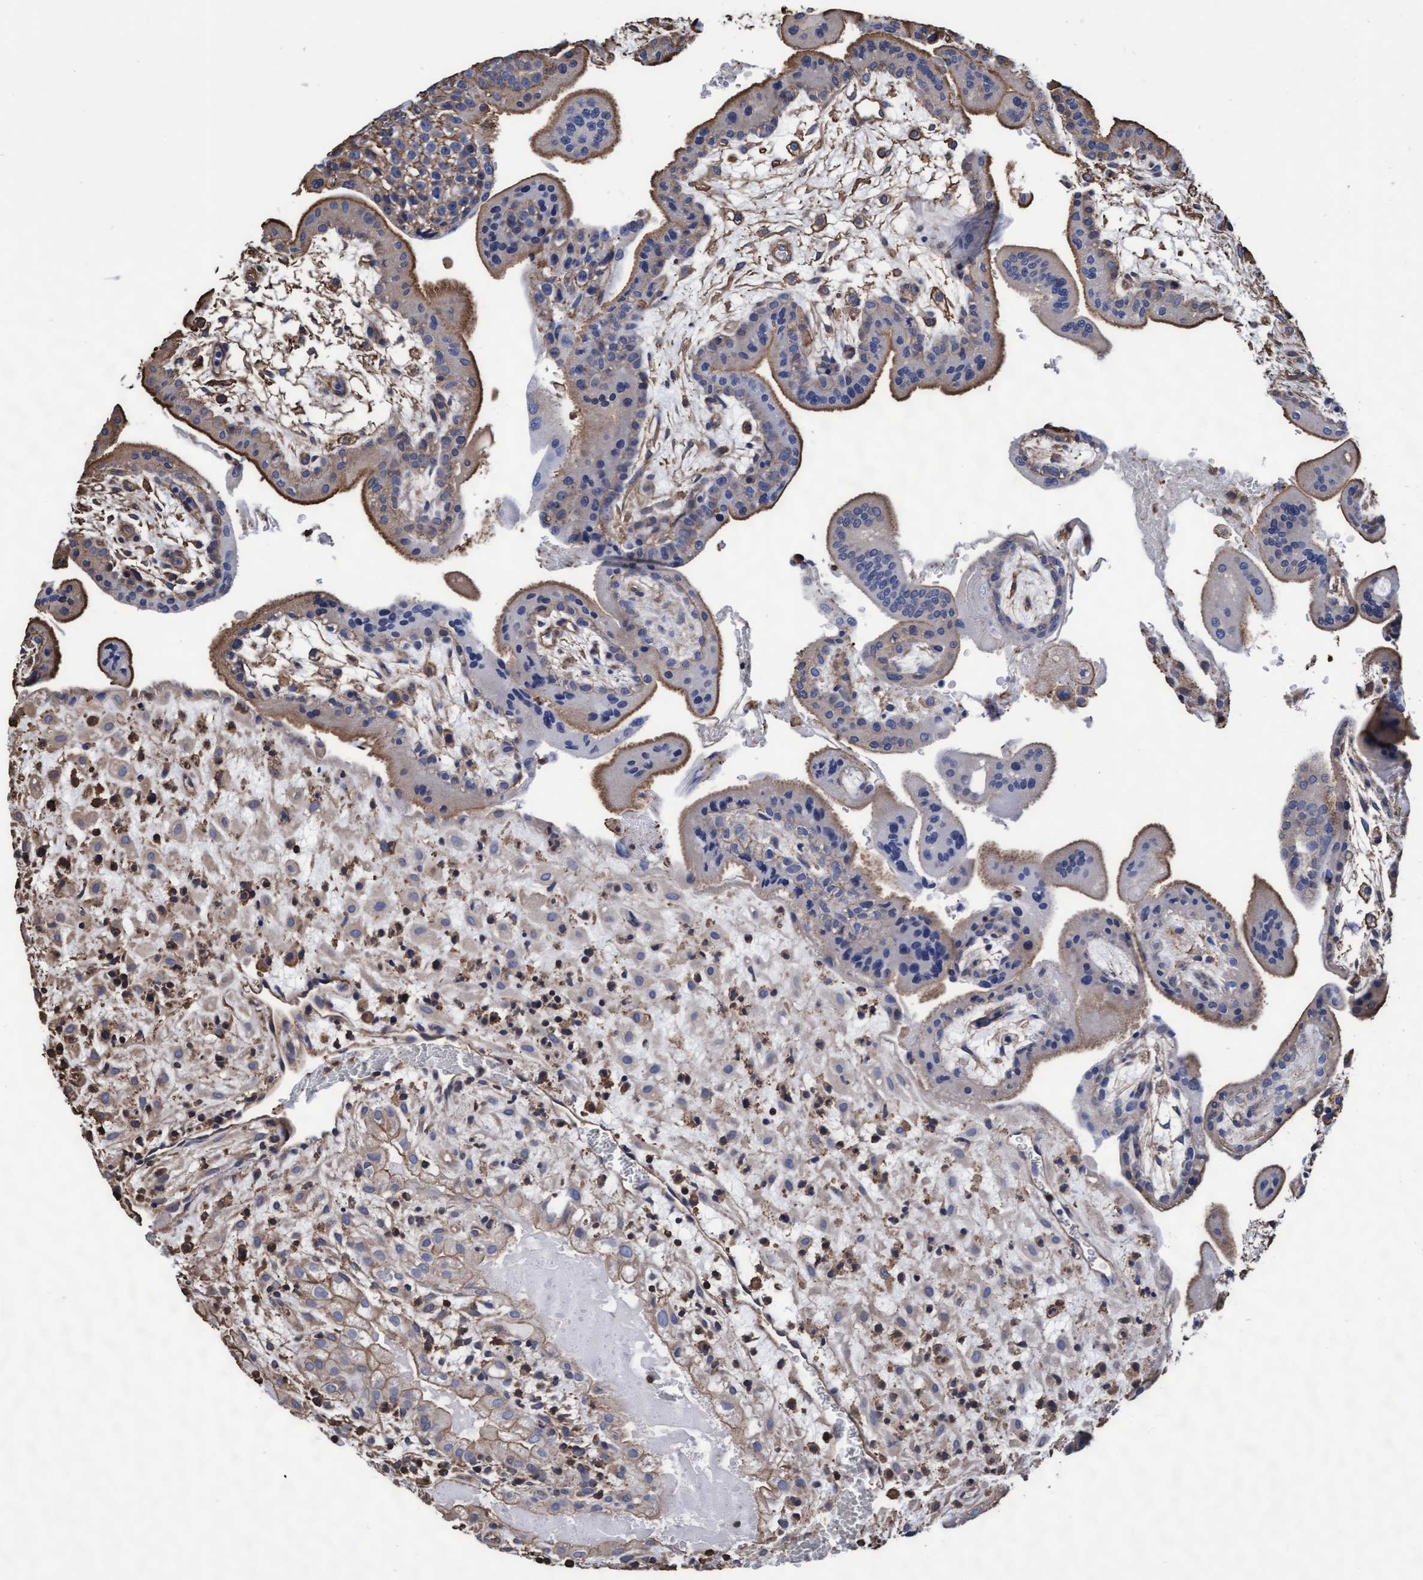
{"staining": {"intensity": "weak", "quantity": "25%-75%", "location": "cytoplasmic/membranous"}, "tissue": "placenta", "cell_type": "Decidual cells", "image_type": "normal", "snomed": [{"axis": "morphology", "description": "Normal tissue, NOS"}, {"axis": "topography", "description": "Placenta"}], "caption": "Immunohistochemical staining of benign placenta shows 25%-75% levels of weak cytoplasmic/membranous protein staining in approximately 25%-75% of decidual cells. Using DAB (brown) and hematoxylin (blue) stains, captured at high magnification using brightfield microscopy.", "gene": "GRHPR", "patient": {"sex": "female", "age": 35}}